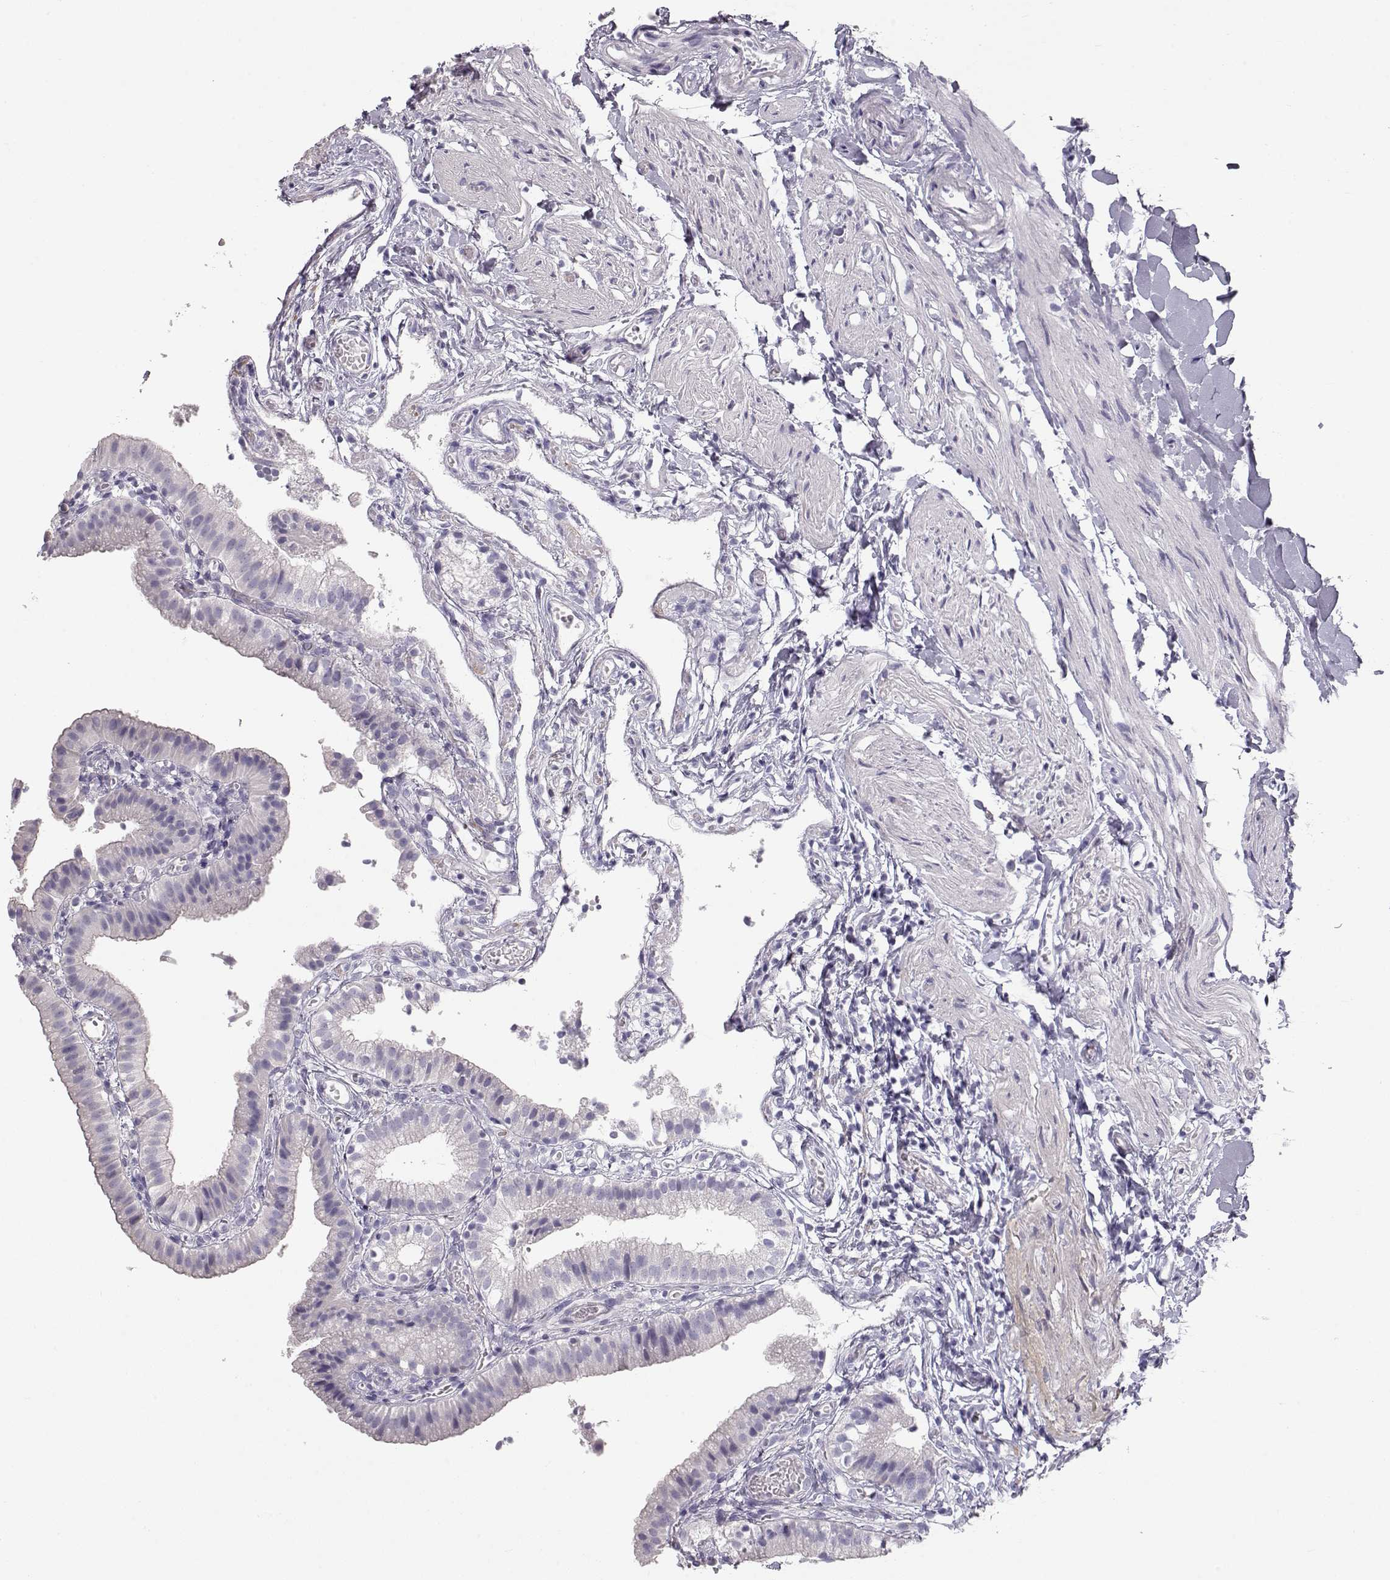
{"staining": {"intensity": "negative", "quantity": "none", "location": "none"}, "tissue": "gallbladder", "cell_type": "Glandular cells", "image_type": "normal", "snomed": [{"axis": "morphology", "description": "Normal tissue, NOS"}, {"axis": "topography", "description": "Gallbladder"}], "caption": "Immunohistochemistry (IHC) histopathology image of normal gallbladder stained for a protein (brown), which displays no expression in glandular cells.", "gene": "SLITRK3", "patient": {"sex": "female", "age": 47}}